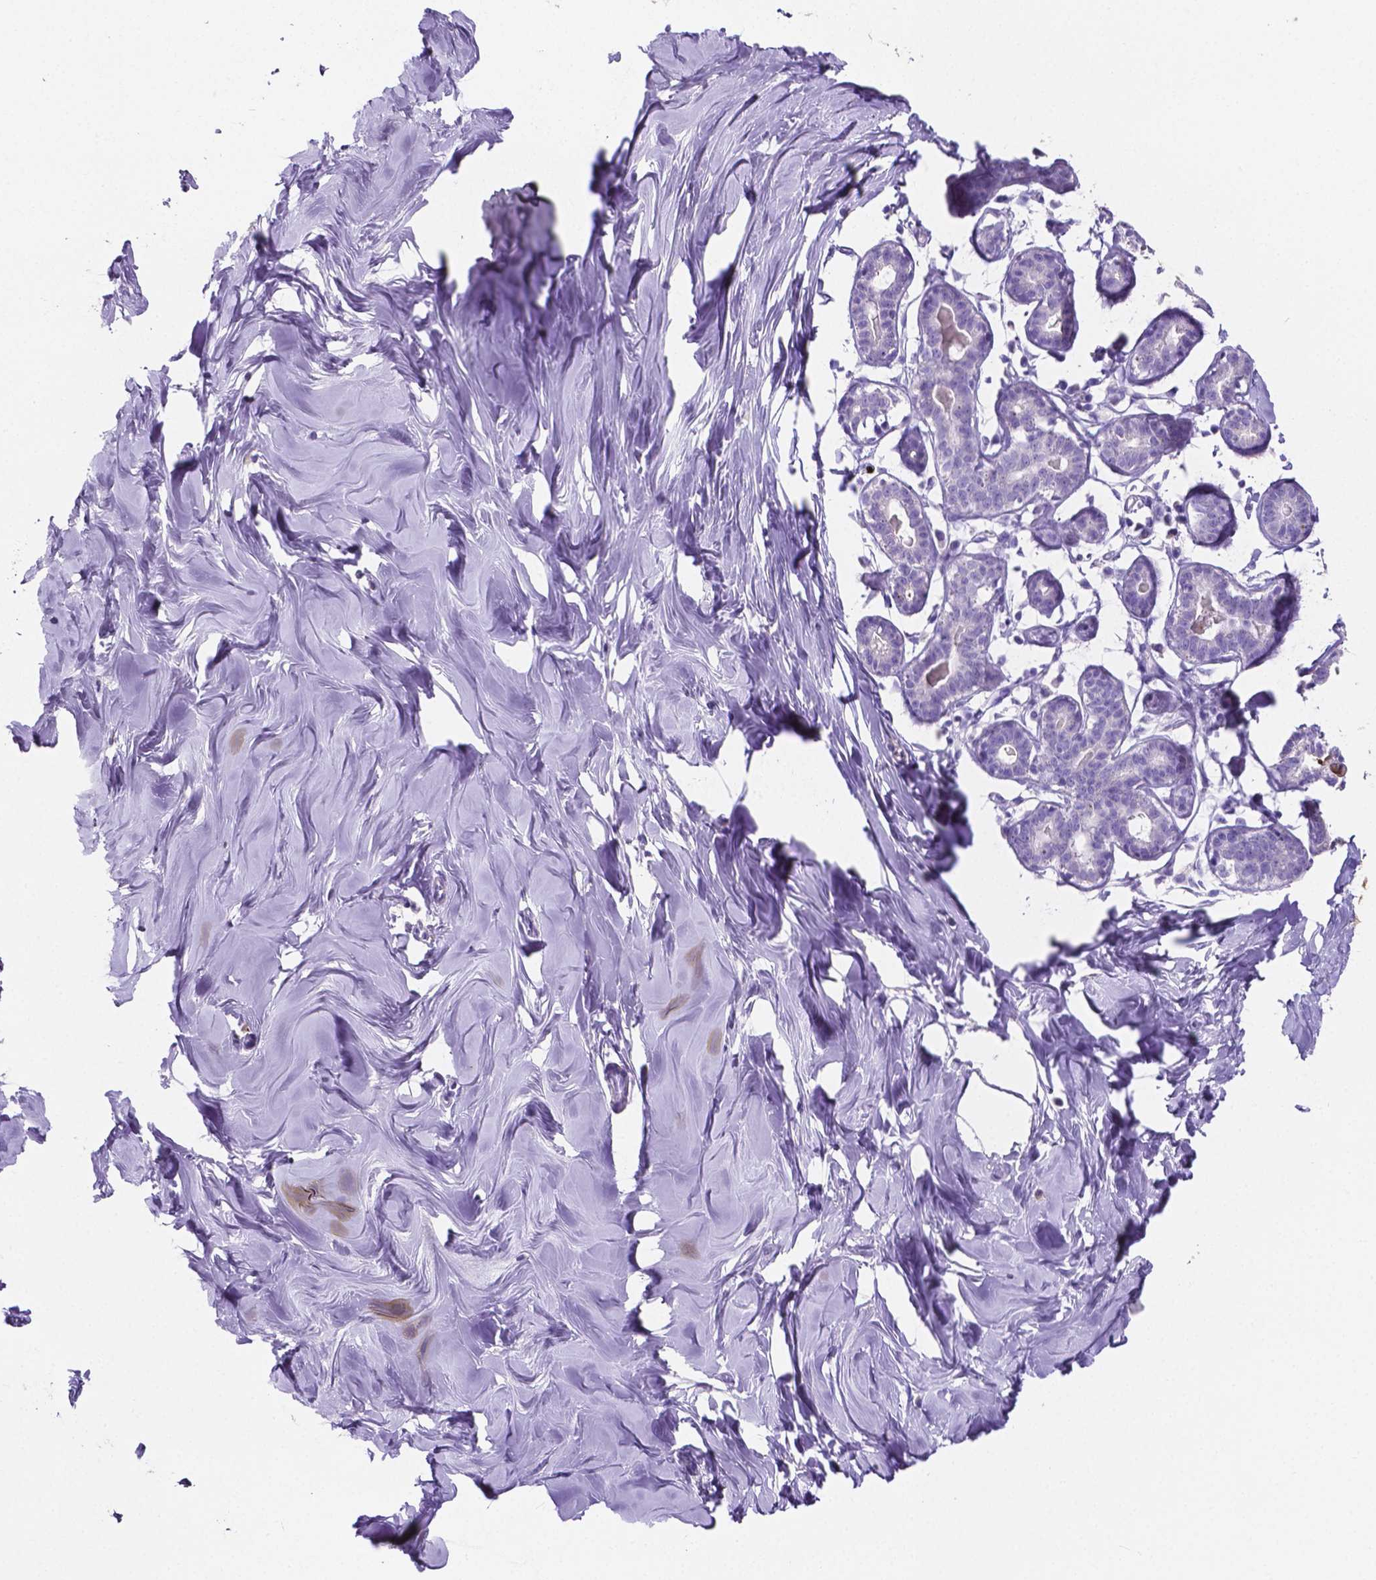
{"staining": {"intensity": "negative", "quantity": "none", "location": "none"}, "tissue": "breast", "cell_type": "Adipocytes", "image_type": "normal", "snomed": [{"axis": "morphology", "description": "Normal tissue, NOS"}, {"axis": "topography", "description": "Breast"}], "caption": "A high-resolution micrograph shows IHC staining of unremarkable breast, which exhibits no significant staining in adipocytes.", "gene": "MMP9", "patient": {"sex": "female", "age": 27}}